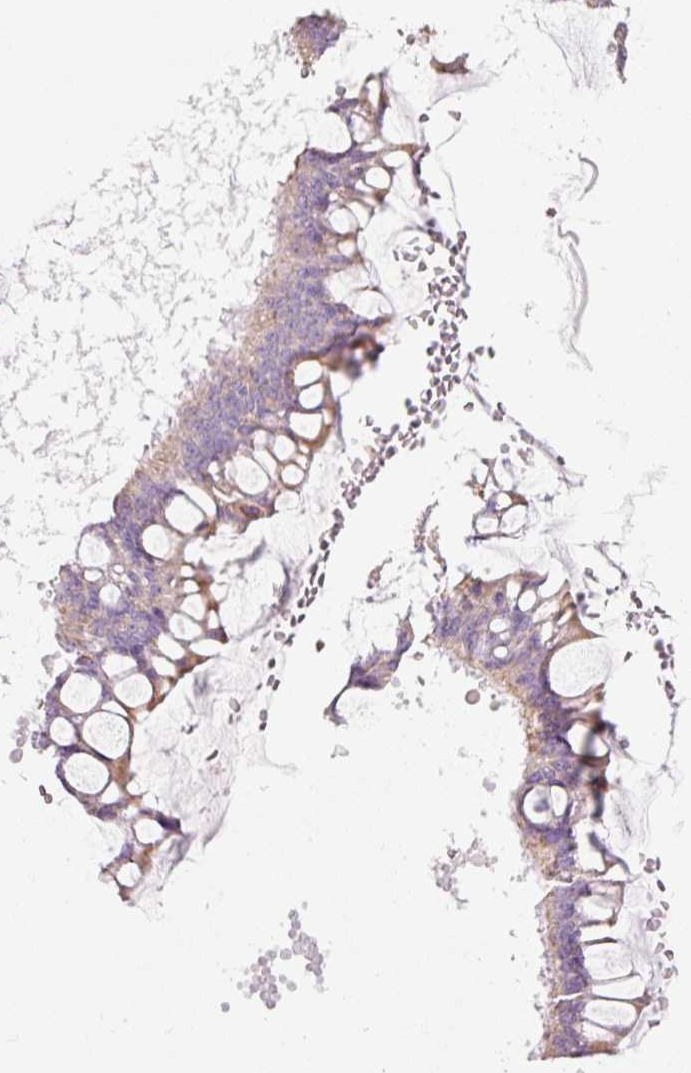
{"staining": {"intensity": "moderate", "quantity": "25%-75%", "location": "cytoplasmic/membranous"}, "tissue": "ovarian cancer", "cell_type": "Tumor cells", "image_type": "cancer", "snomed": [{"axis": "morphology", "description": "Cystadenocarcinoma, mucinous, NOS"}, {"axis": "topography", "description": "Ovary"}], "caption": "Moderate cytoplasmic/membranous positivity for a protein is present in approximately 25%-75% of tumor cells of mucinous cystadenocarcinoma (ovarian) using immunohistochemistry (IHC).", "gene": "CARD16", "patient": {"sex": "female", "age": 73}}